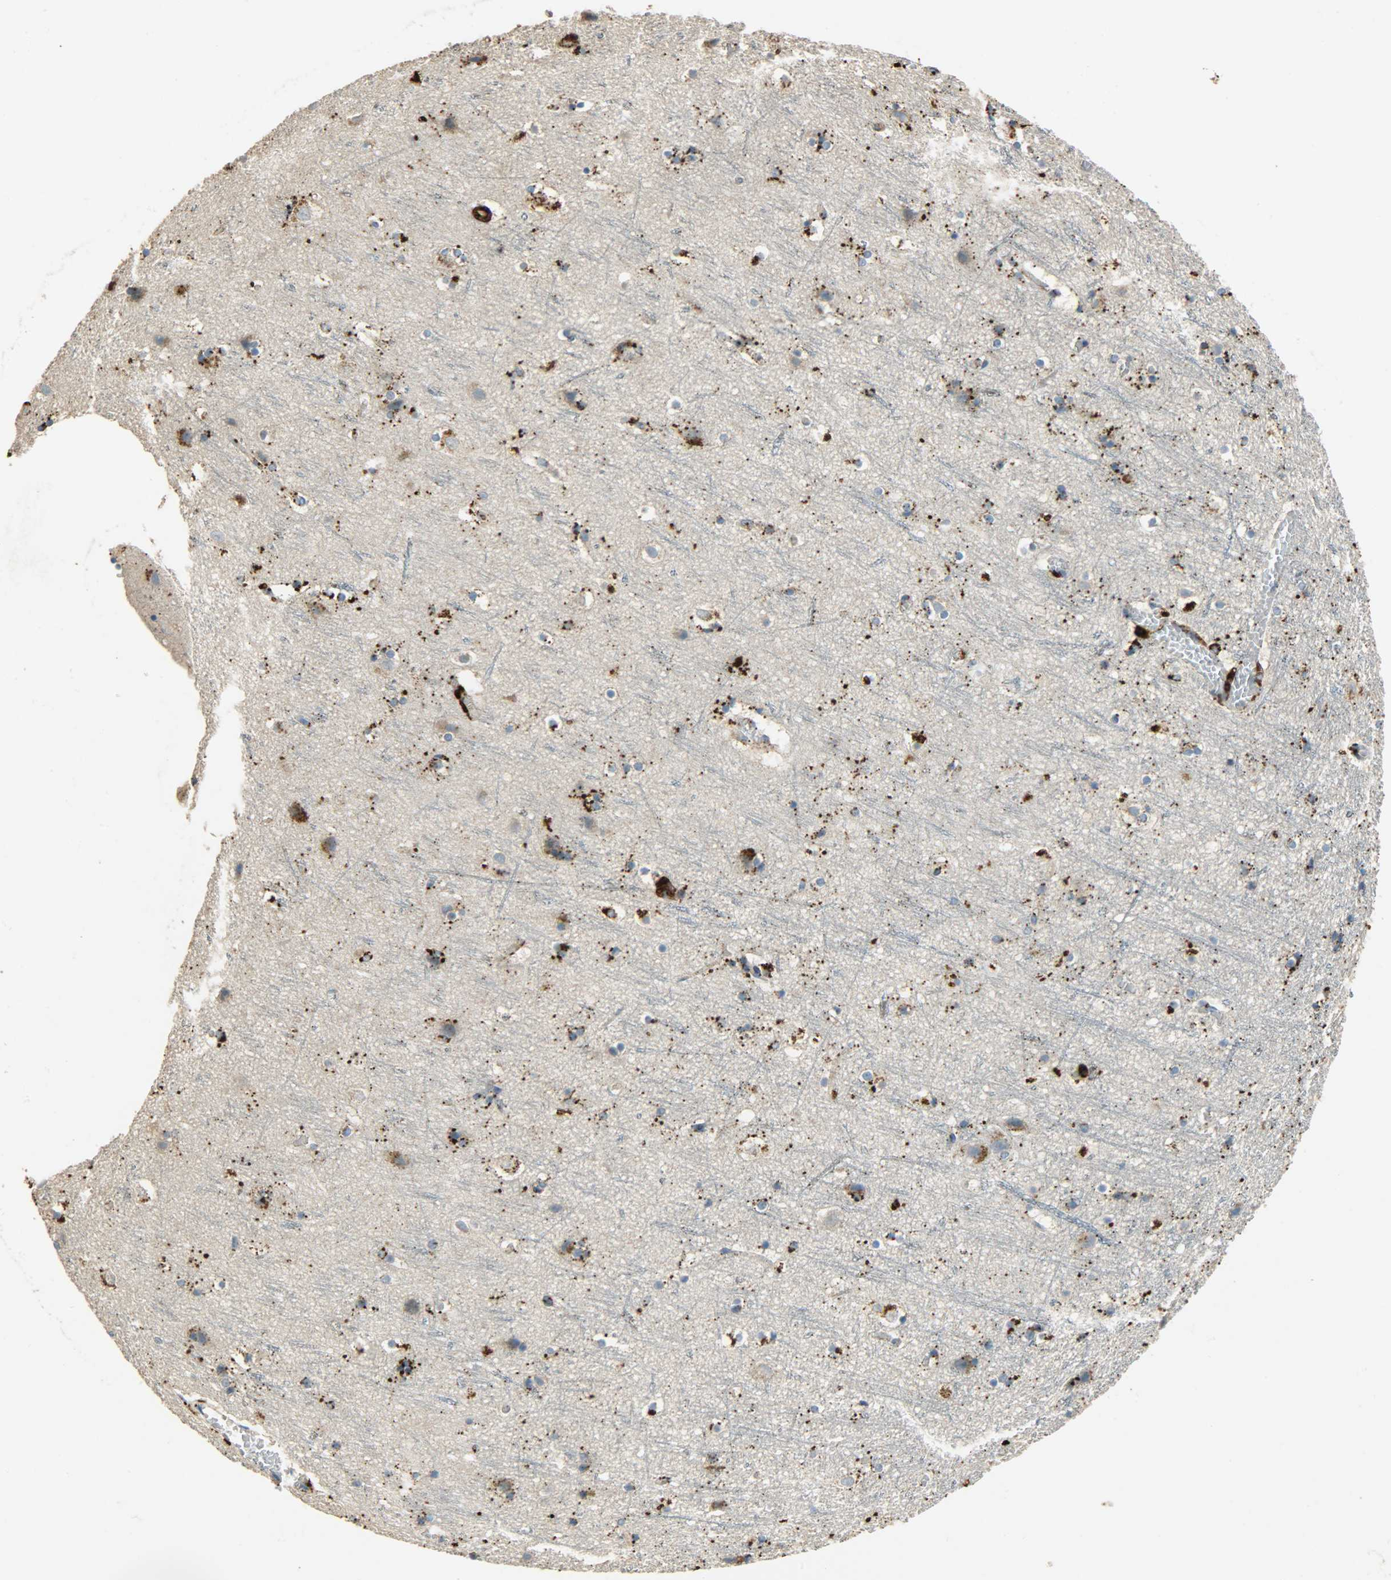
{"staining": {"intensity": "negative", "quantity": "none", "location": "none"}, "tissue": "cerebral cortex", "cell_type": "Endothelial cells", "image_type": "normal", "snomed": [{"axis": "morphology", "description": "Normal tissue, NOS"}, {"axis": "topography", "description": "Cerebral cortex"}], "caption": "The immunohistochemistry (IHC) image has no significant staining in endothelial cells of cerebral cortex.", "gene": "ASAH1", "patient": {"sex": "male", "age": 45}}